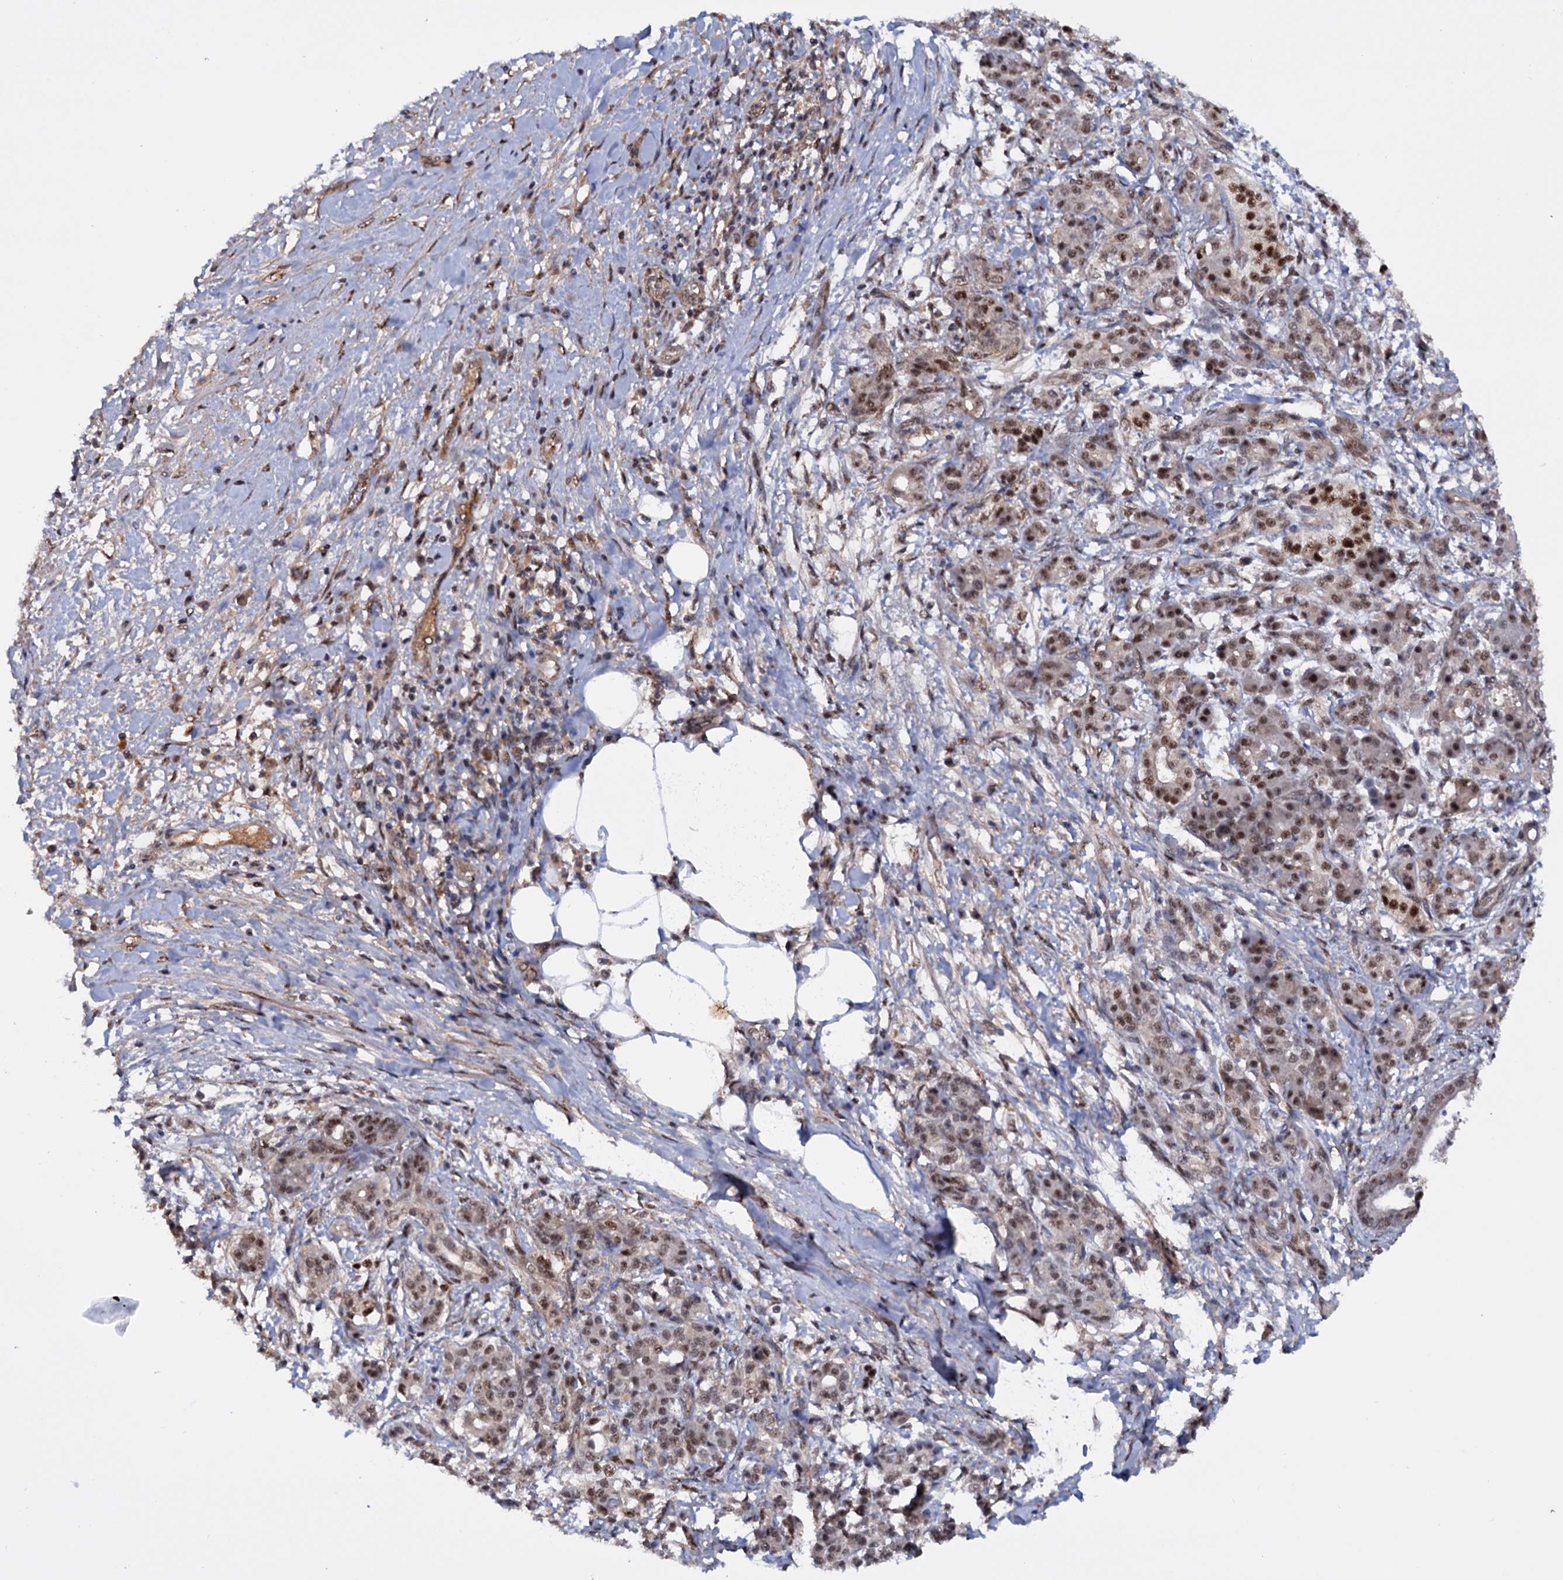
{"staining": {"intensity": "moderate", "quantity": "25%-75%", "location": "nuclear"}, "tissue": "pancreatic cancer", "cell_type": "Tumor cells", "image_type": "cancer", "snomed": [{"axis": "morphology", "description": "Adenocarcinoma, NOS"}, {"axis": "topography", "description": "Pancreas"}], "caption": "Immunohistochemistry (IHC) histopathology image of pancreatic adenocarcinoma stained for a protein (brown), which demonstrates medium levels of moderate nuclear positivity in about 25%-75% of tumor cells.", "gene": "TBC1D12", "patient": {"sex": "female", "age": 55}}